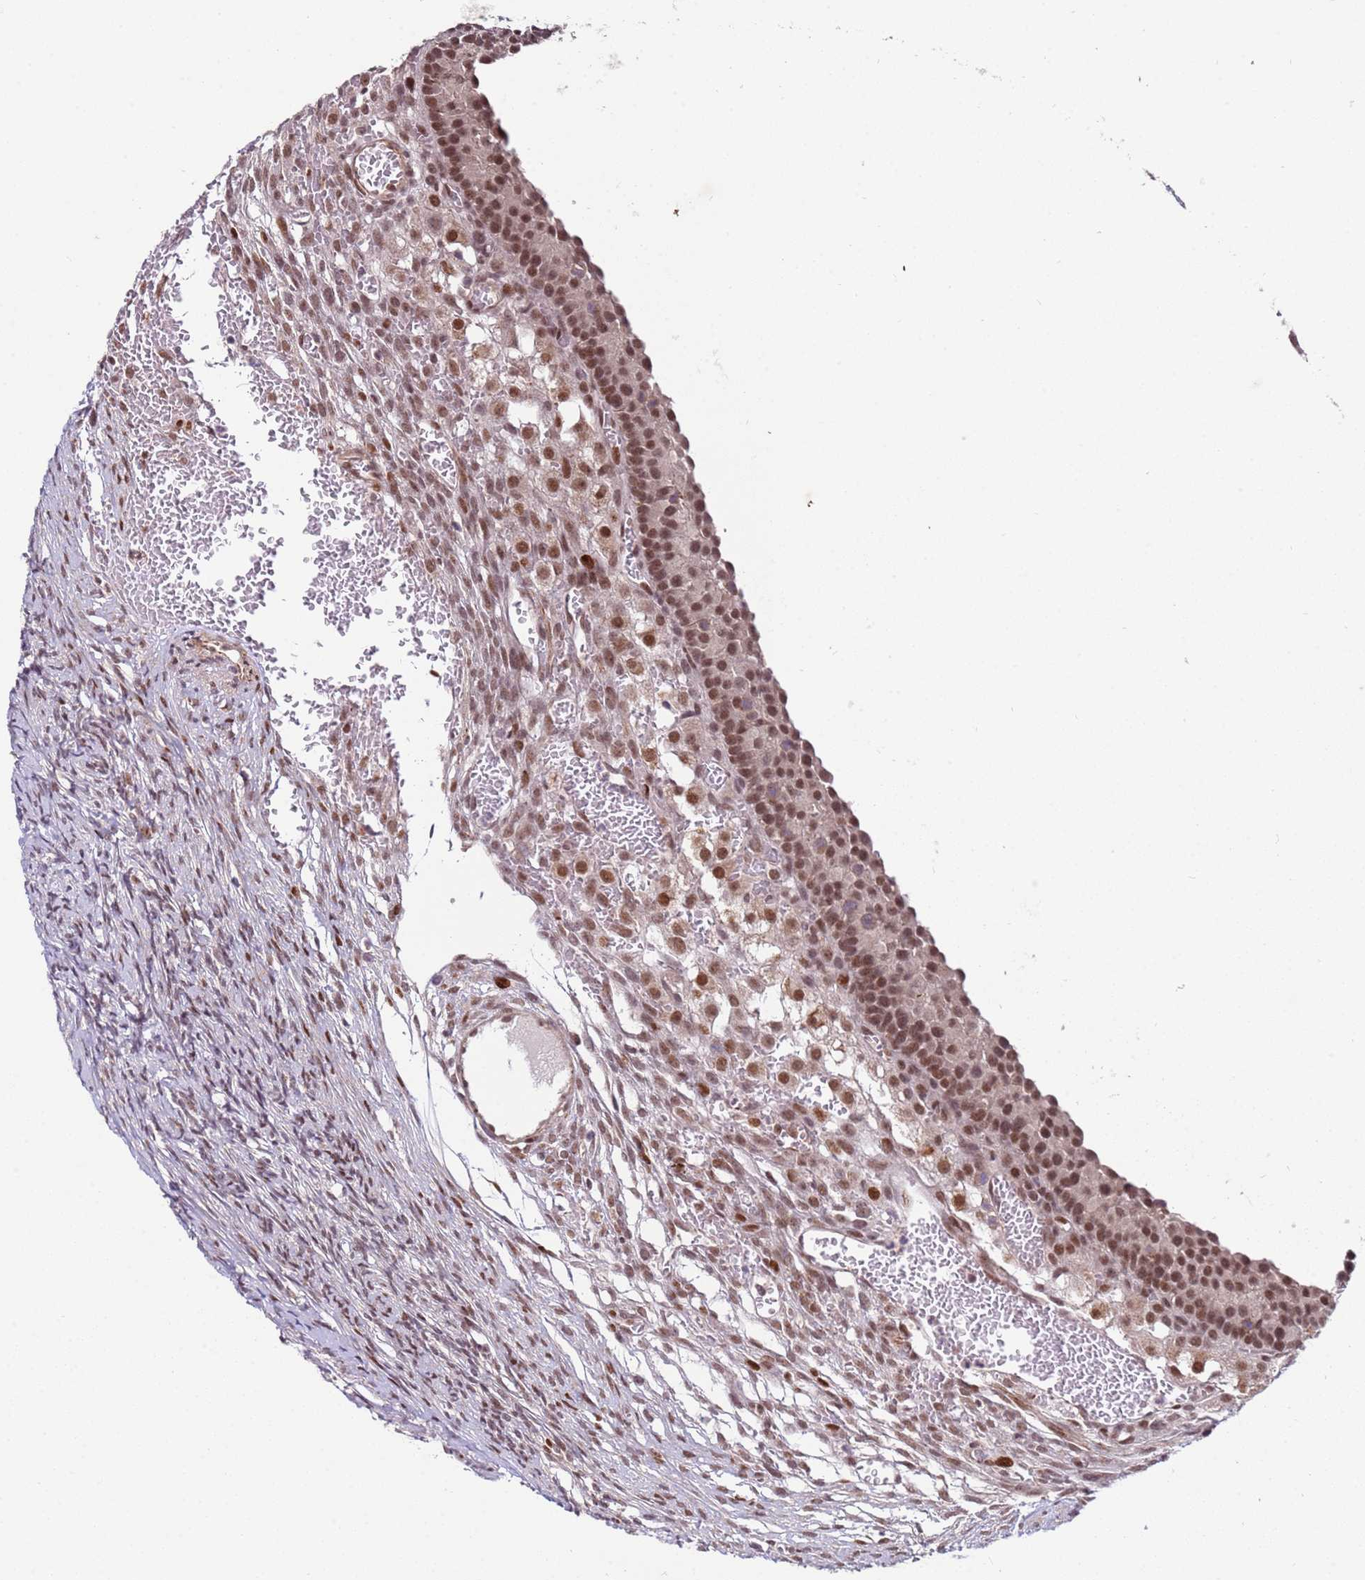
{"staining": {"intensity": "moderate", "quantity": ">75%", "location": "nuclear"}, "tissue": "ovary", "cell_type": "Follicle cells", "image_type": "normal", "snomed": [{"axis": "morphology", "description": "Normal tissue, NOS"}, {"axis": "topography", "description": "Ovary"}], "caption": "A brown stain labels moderate nuclear staining of a protein in follicle cells of normal human ovary. (brown staining indicates protein expression, while blue staining denotes nuclei).", "gene": "SHC3", "patient": {"sex": "female", "age": 39}}